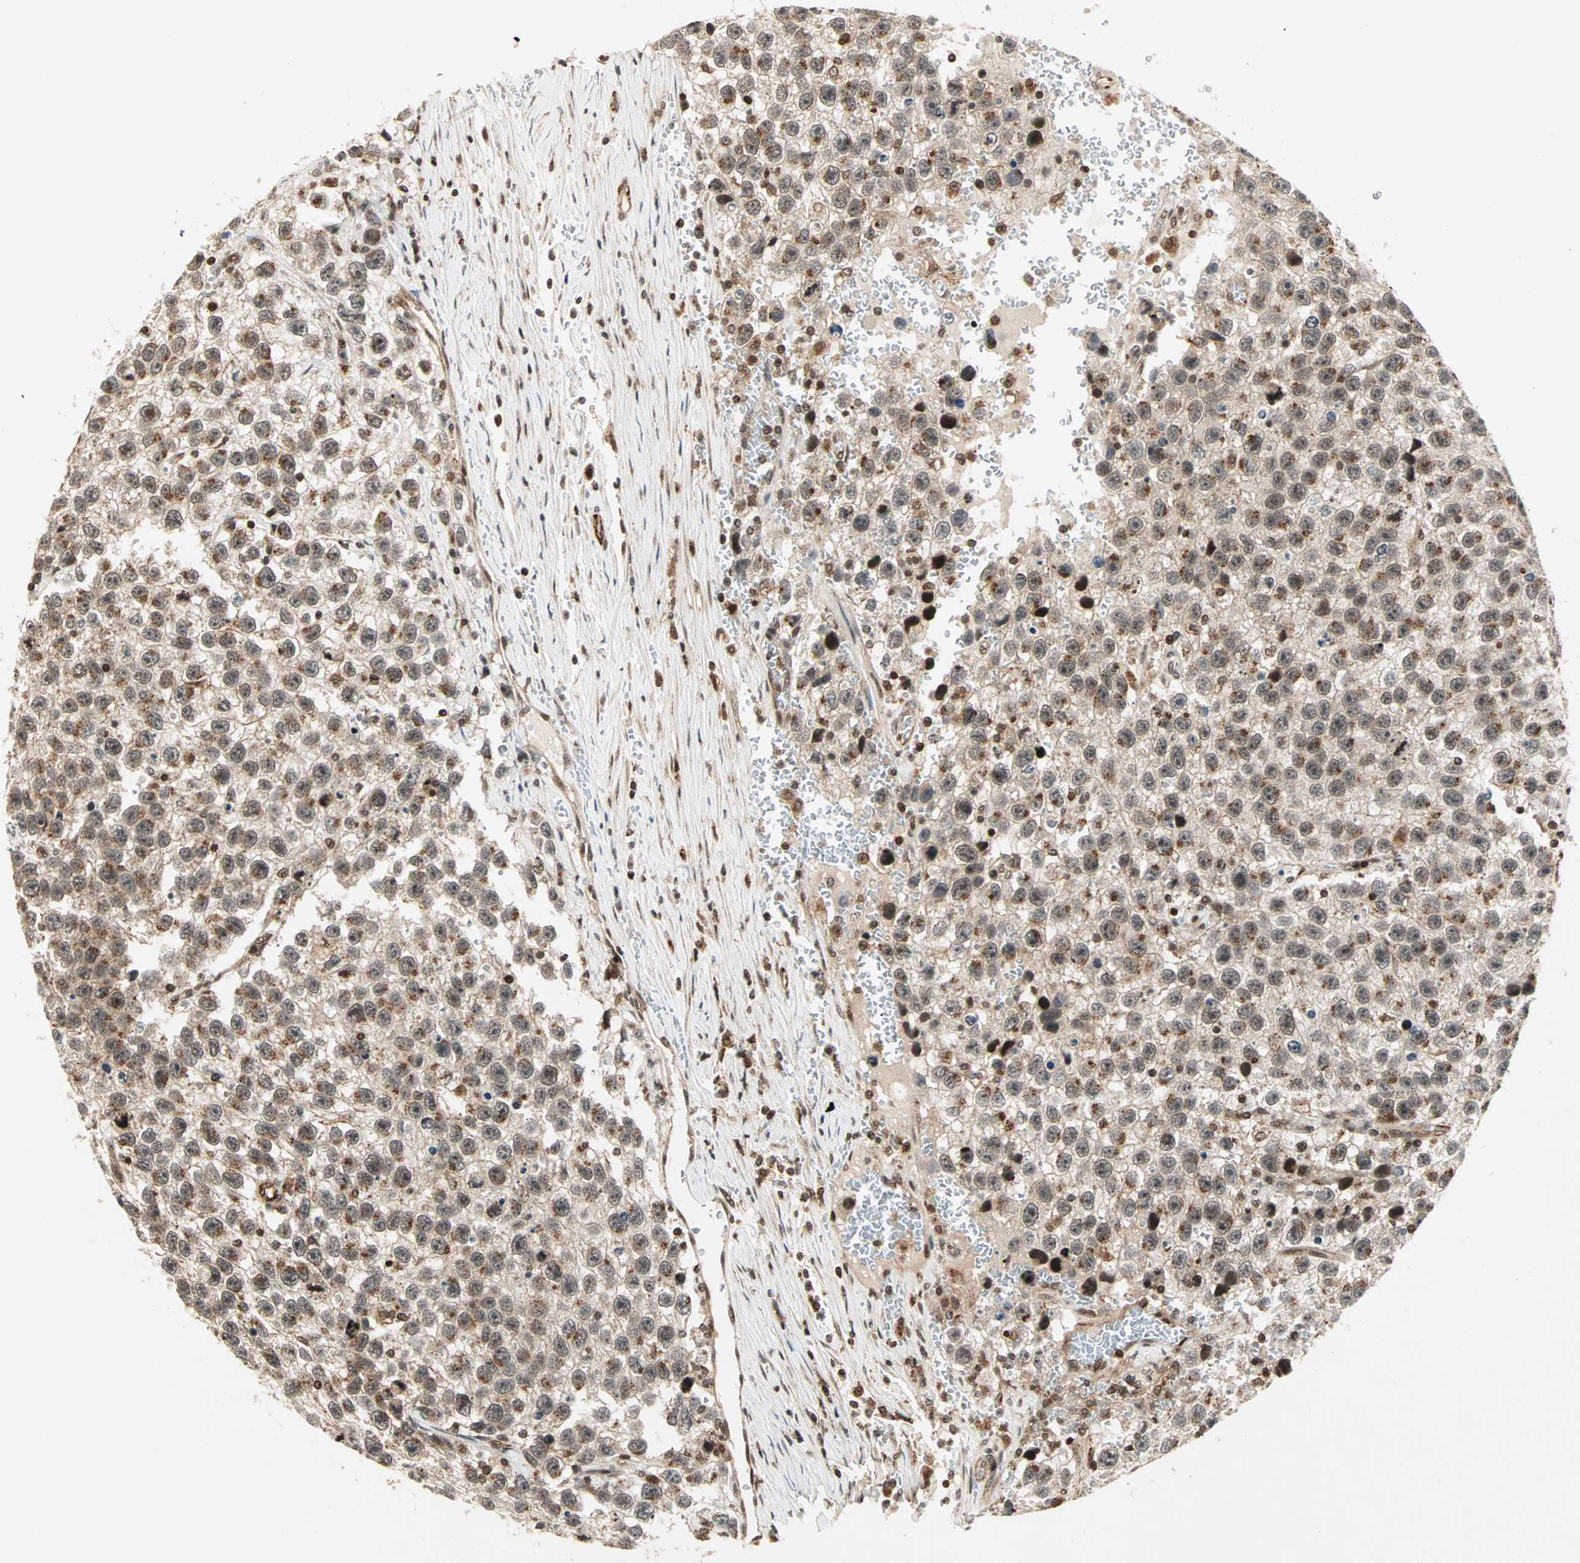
{"staining": {"intensity": "strong", "quantity": ">75%", "location": "cytoplasmic/membranous,nuclear"}, "tissue": "testis cancer", "cell_type": "Tumor cells", "image_type": "cancer", "snomed": [{"axis": "morphology", "description": "Seminoma, NOS"}, {"axis": "topography", "description": "Testis"}], "caption": "Immunohistochemical staining of testis cancer shows high levels of strong cytoplasmic/membranous and nuclear positivity in approximately >75% of tumor cells.", "gene": "ZBED9", "patient": {"sex": "male", "age": 33}}